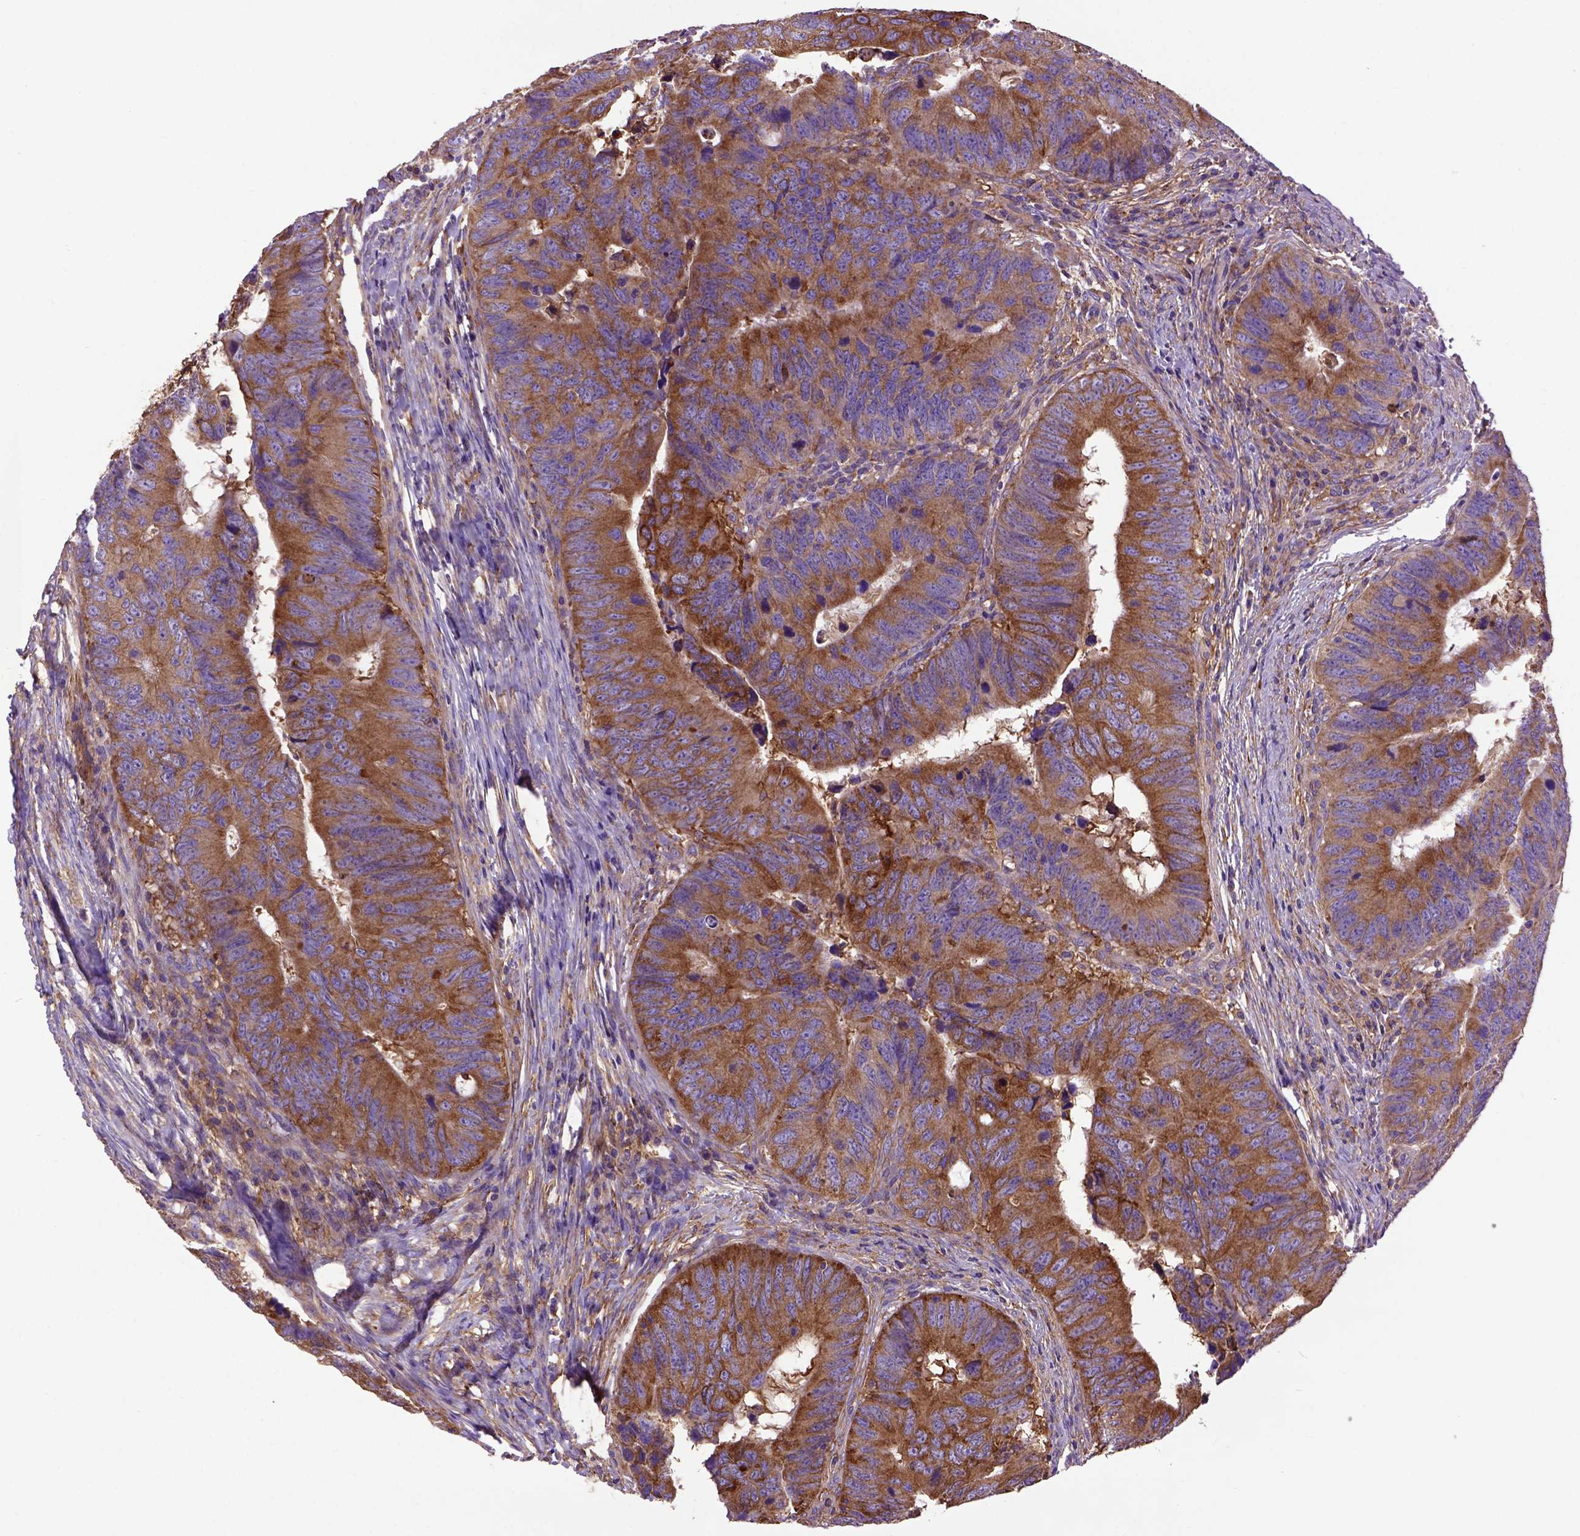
{"staining": {"intensity": "strong", "quantity": ">75%", "location": "cytoplasmic/membranous"}, "tissue": "colorectal cancer", "cell_type": "Tumor cells", "image_type": "cancer", "snomed": [{"axis": "morphology", "description": "Adenocarcinoma, NOS"}, {"axis": "topography", "description": "Colon"}], "caption": "Colorectal cancer (adenocarcinoma) was stained to show a protein in brown. There is high levels of strong cytoplasmic/membranous staining in approximately >75% of tumor cells.", "gene": "MVP", "patient": {"sex": "female", "age": 82}}